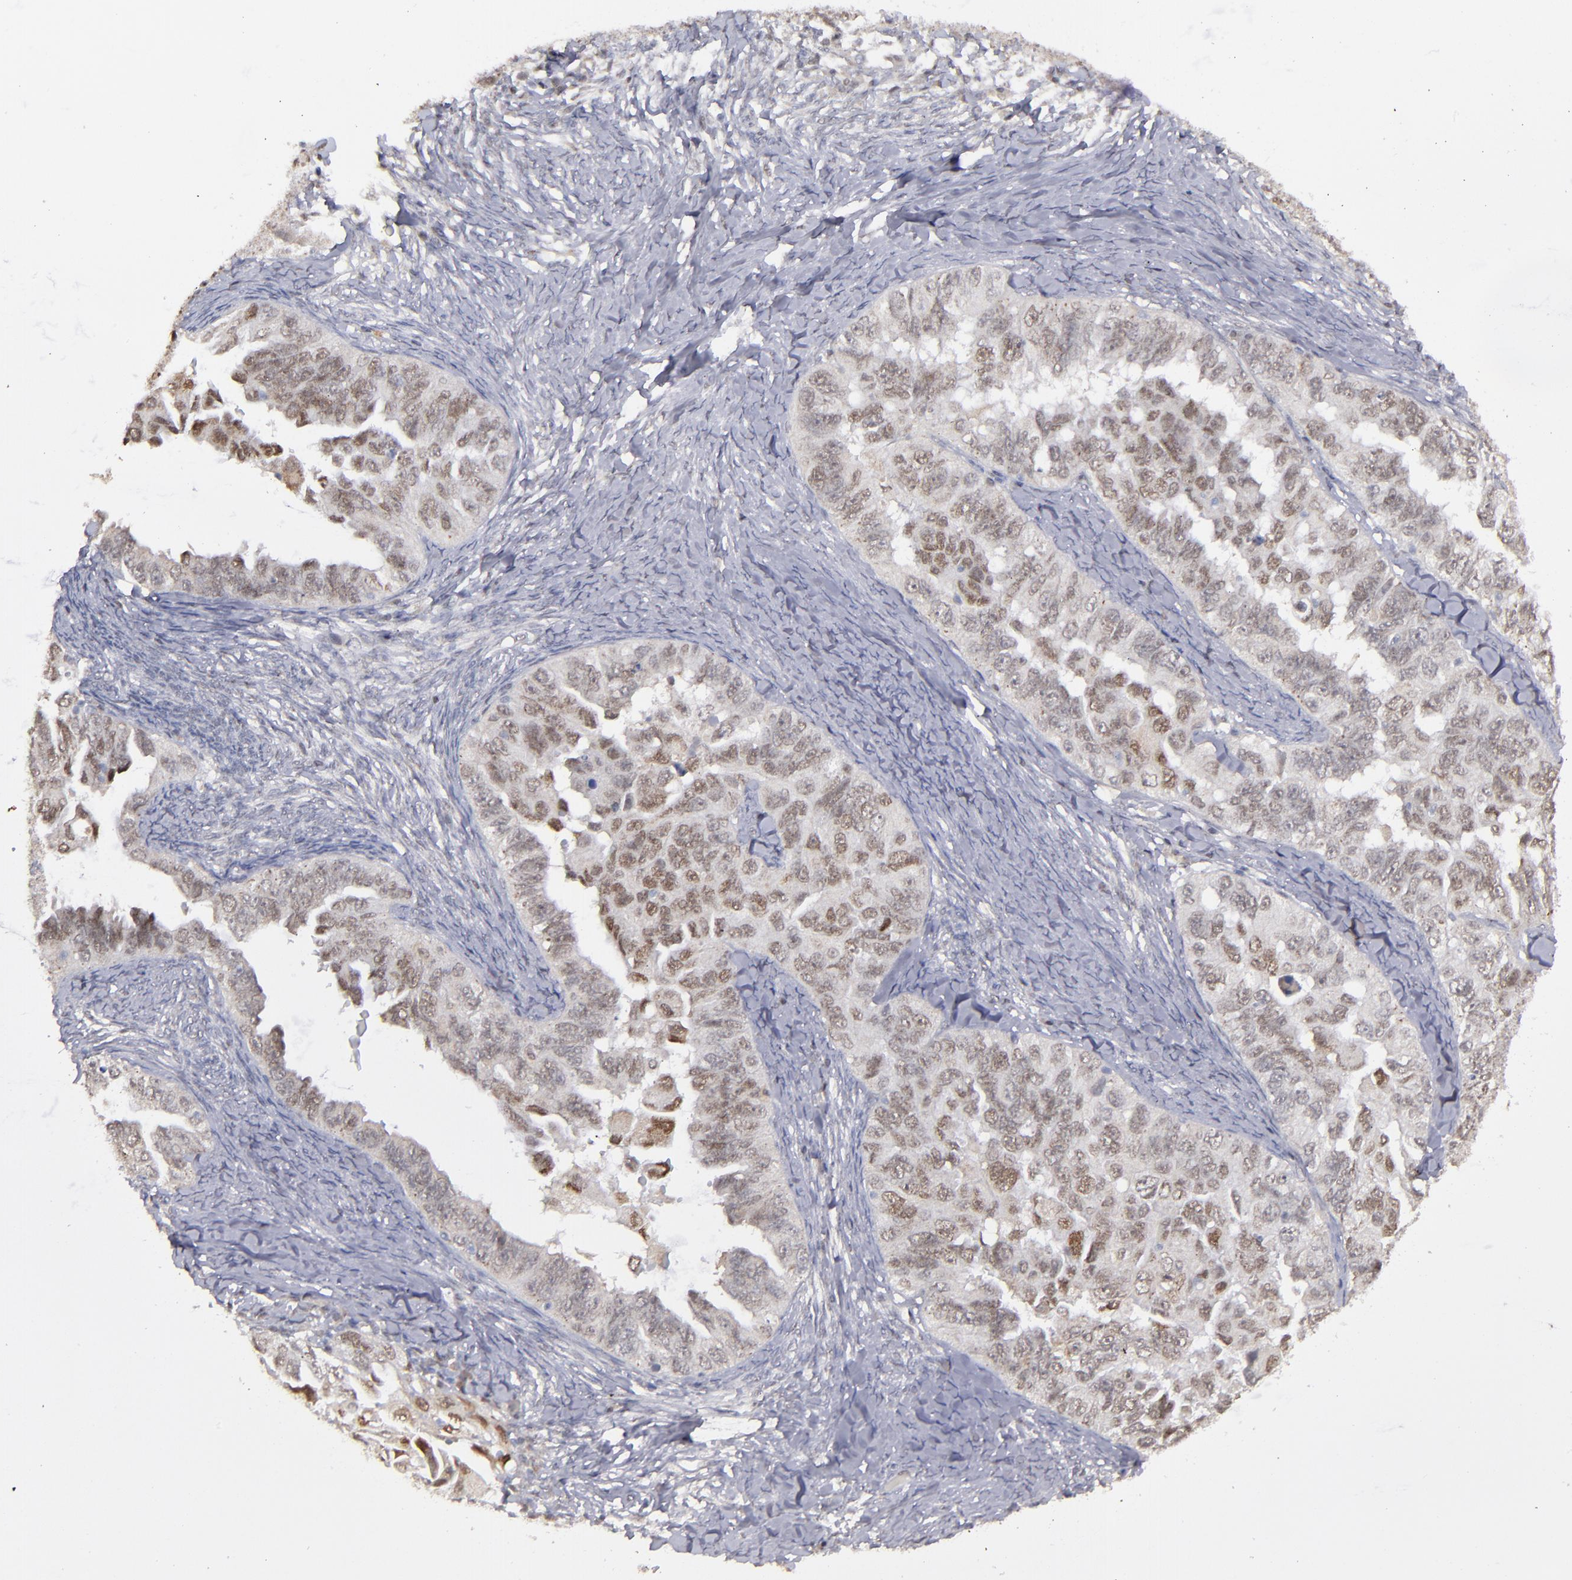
{"staining": {"intensity": "weak", "quantity": "25%-75%", "location": "nuclear"}, "tissue": "ovarian cancer", "cell_type": "Tumor cells", "image_type": "cancer", "snomed": [{"axis": "morphology", "description": "Cystadenocarcinoma, serous, NOS"}, {"axis": "topography", "description": "Ovary"}], "caption": "Tumor cells show low levels of weak nuclear expression in about 25%-75% of cells in human ovarian cancer (serous cystadenocarcinoma). (IHC, brightfield microscopy, high magnification).", "gene": "RREB1", "patient": {"sex": "female", "age": 82}}